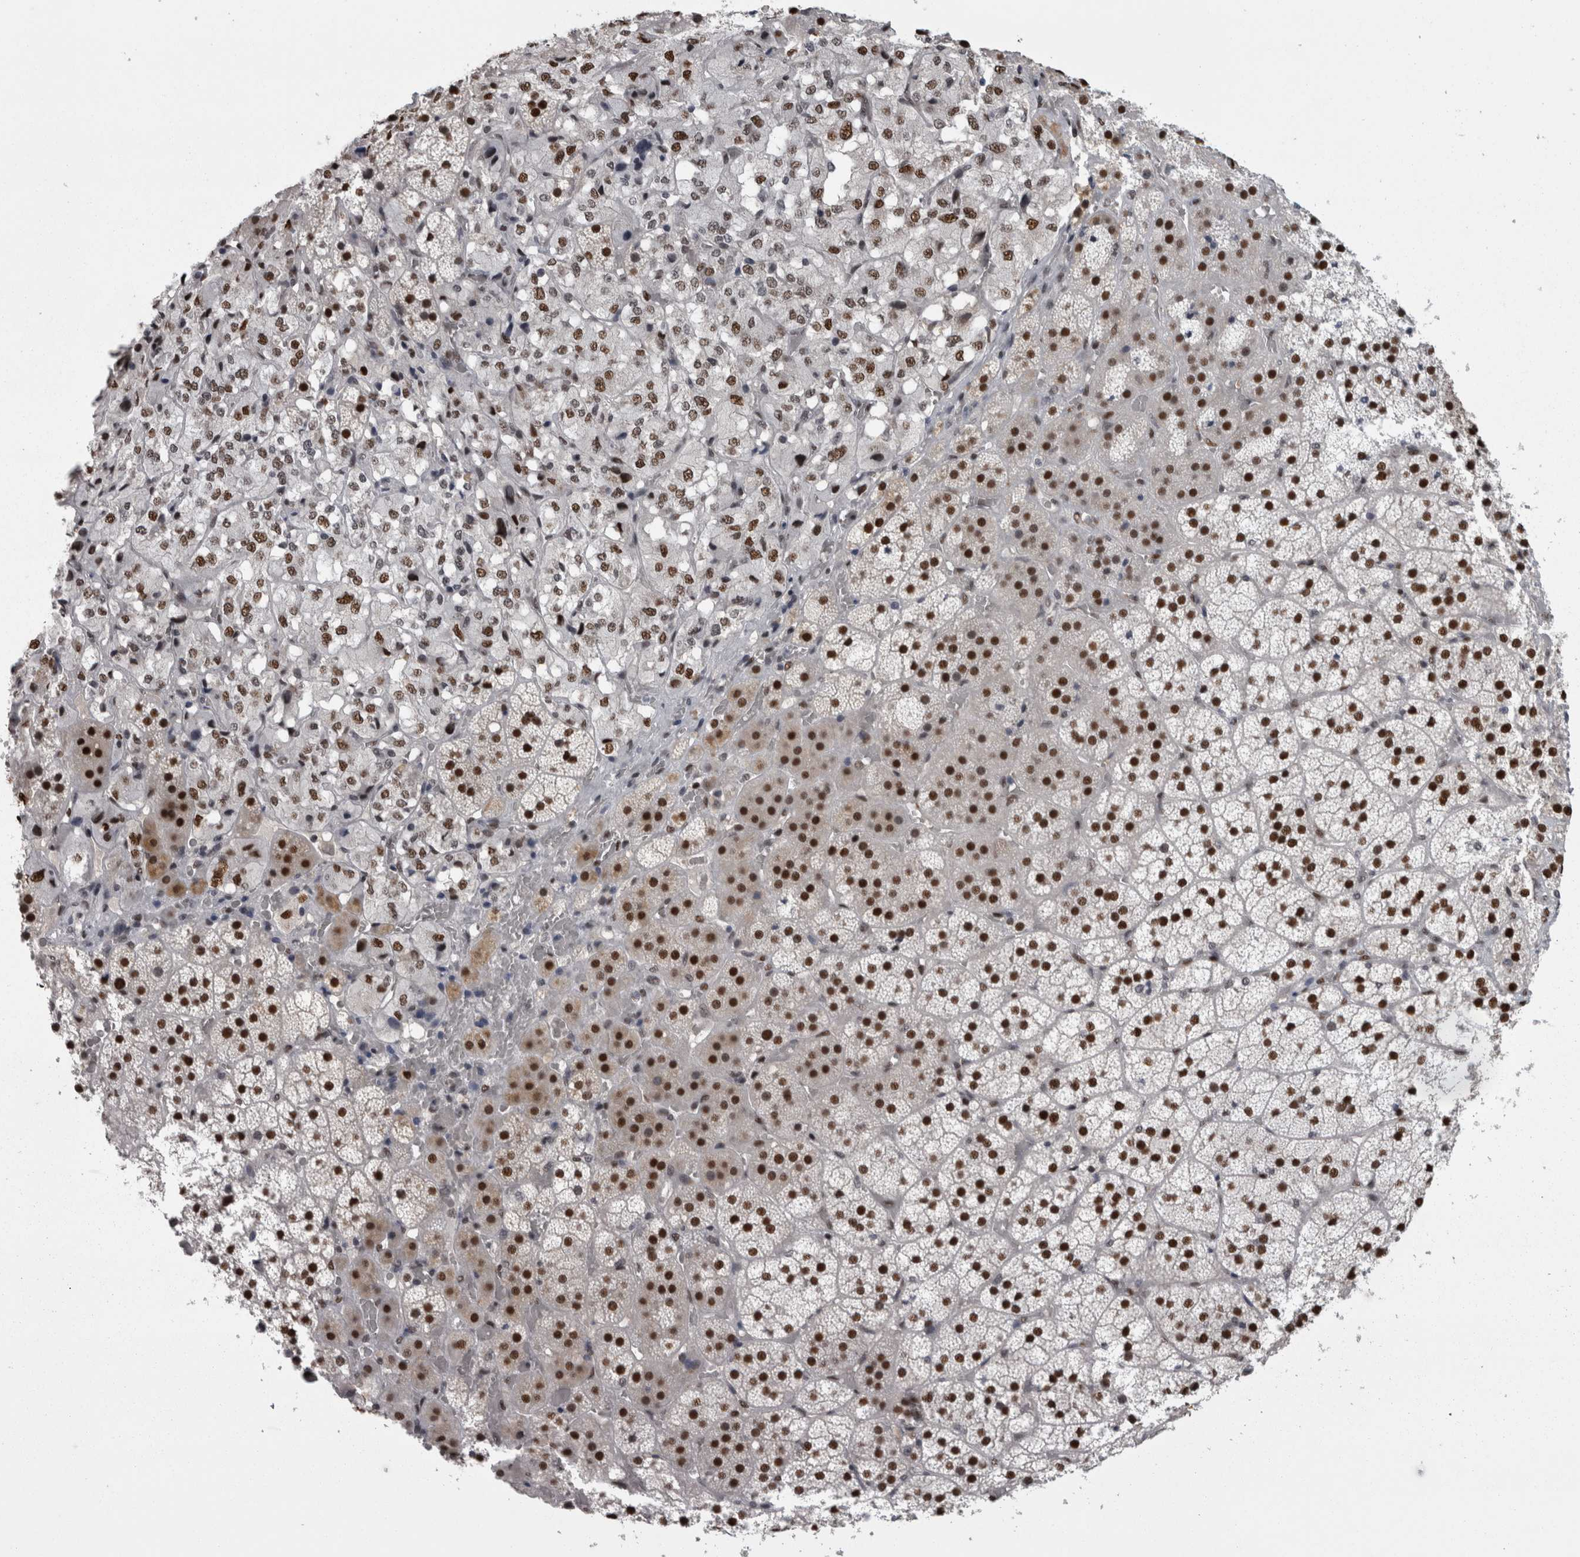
{"staining": {"intensity": "strong", "quantity": ">75%", "location": "nuclear"}, "tissue": "adrenal gland", "cell_type": "Glandular cells", "image_type": "normal", "snomed": [{"axis": "morphology", "description": "Normal tissue, NOS"}, {"axis": "topography", "description": "Adrenal gland"}], "caption": "Approximately >75% of glandular cells in normal adrenal gland exhibit strong nuclear protein expression as visualized by brown immunohistochemical staining.", "gene": "C1orf54", "patient": {"sex": "female", "age": 44}}